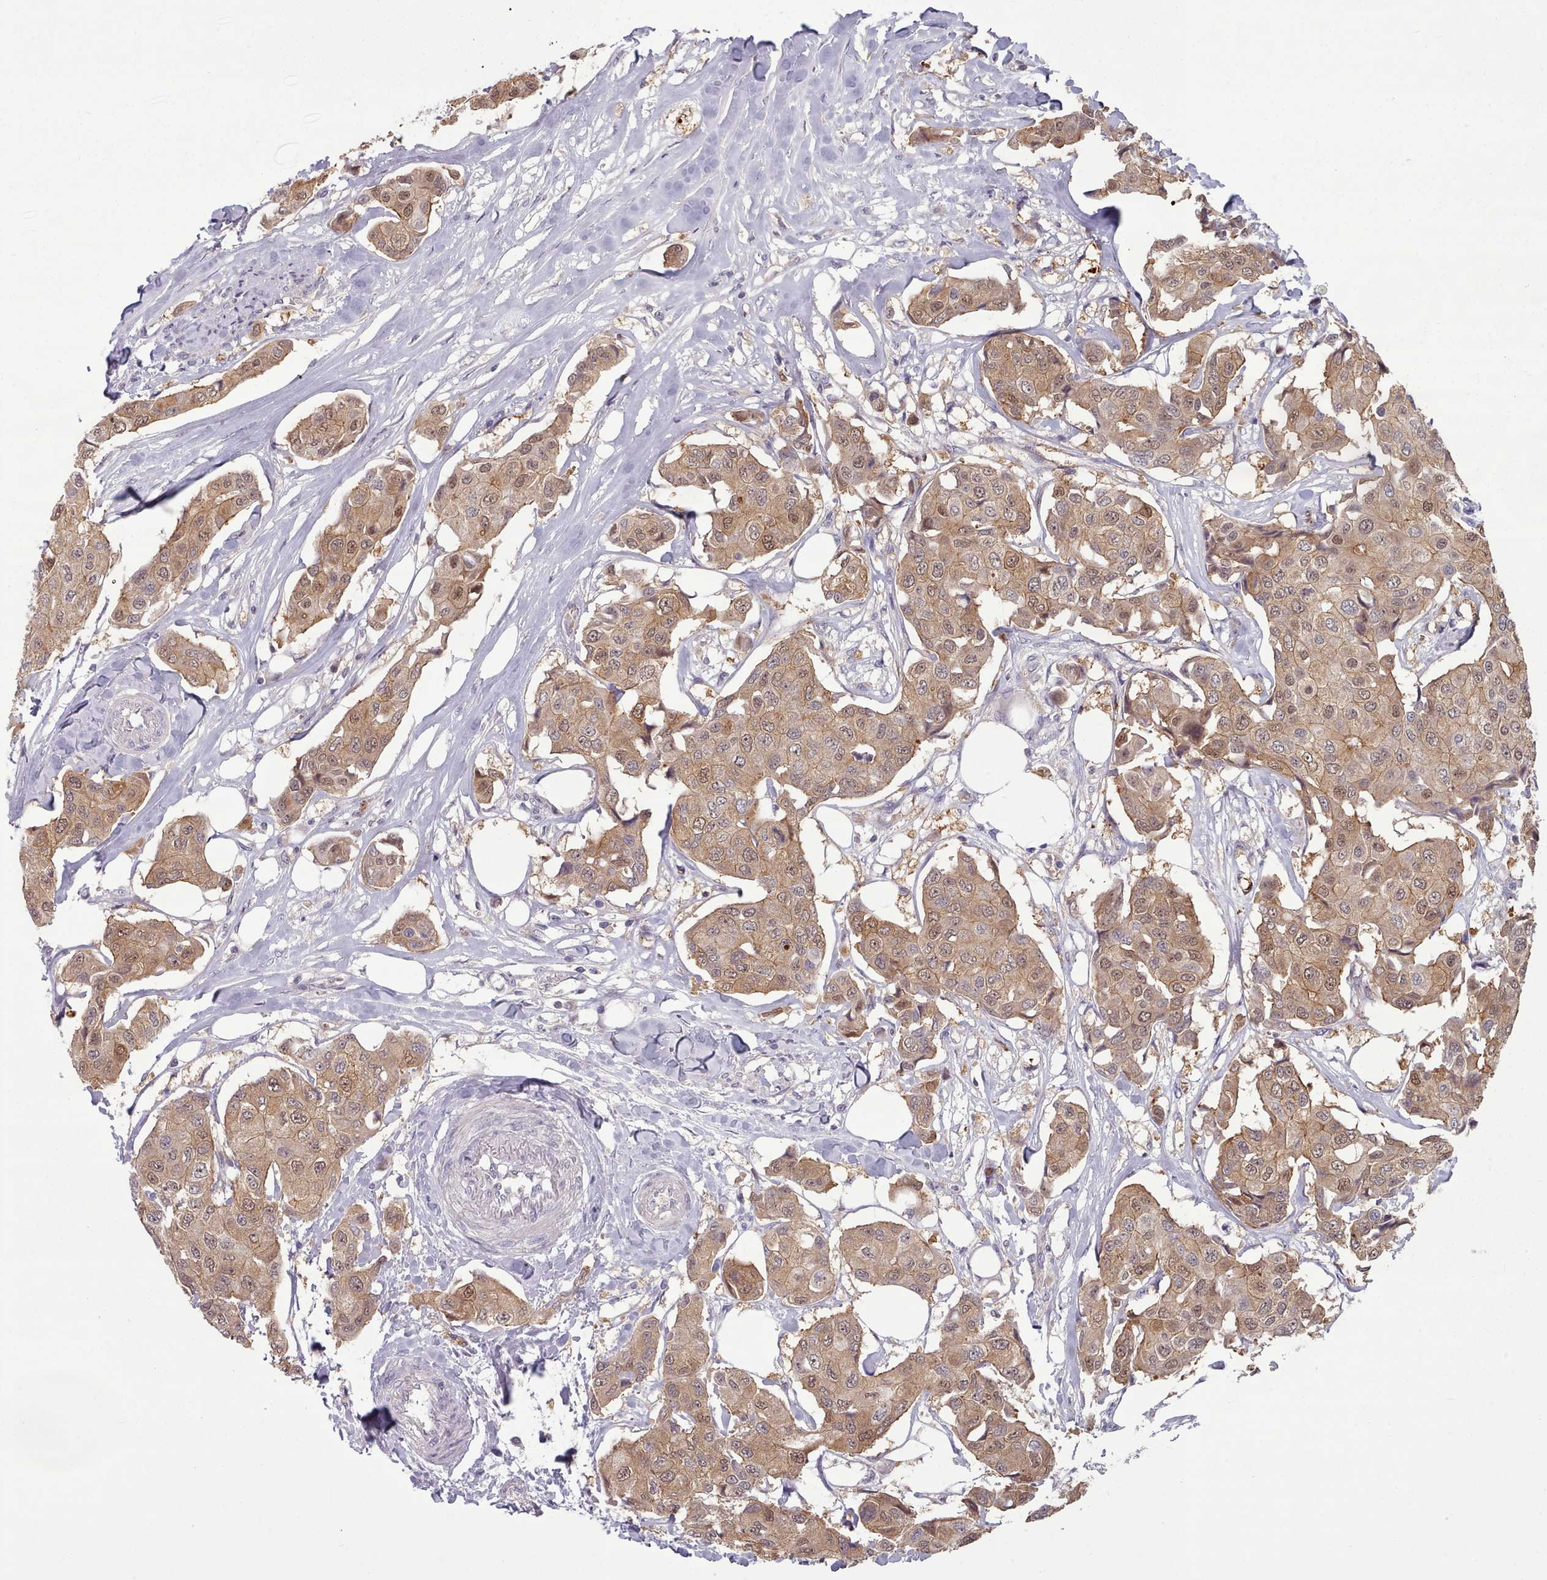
{"staining": {"intensity": "moderate", "quantity": ">75%", "location": "cytoplasmic/membranous,nuclear"}, "tissue": "breast cancer", "cell_type": "Tumor cells", "image_type": "cancer", "snomed": [{"axis": "morphology", "description": "Duct carcinoma"}, {"axis": "topography", "description": "Breast"}, {"axis": "topography", "description": "Lymph node"}], "caption": "An IHC micrograph of neoplastic tissue is shown. Protein staining in brown highlights moderate cytoplasmic/membranous and nuclear positivity in intraductal carcinoma (breast) within tumor cells.", "gene": "CLNS1A", "patient": {"sex": "female", "age": 80}}